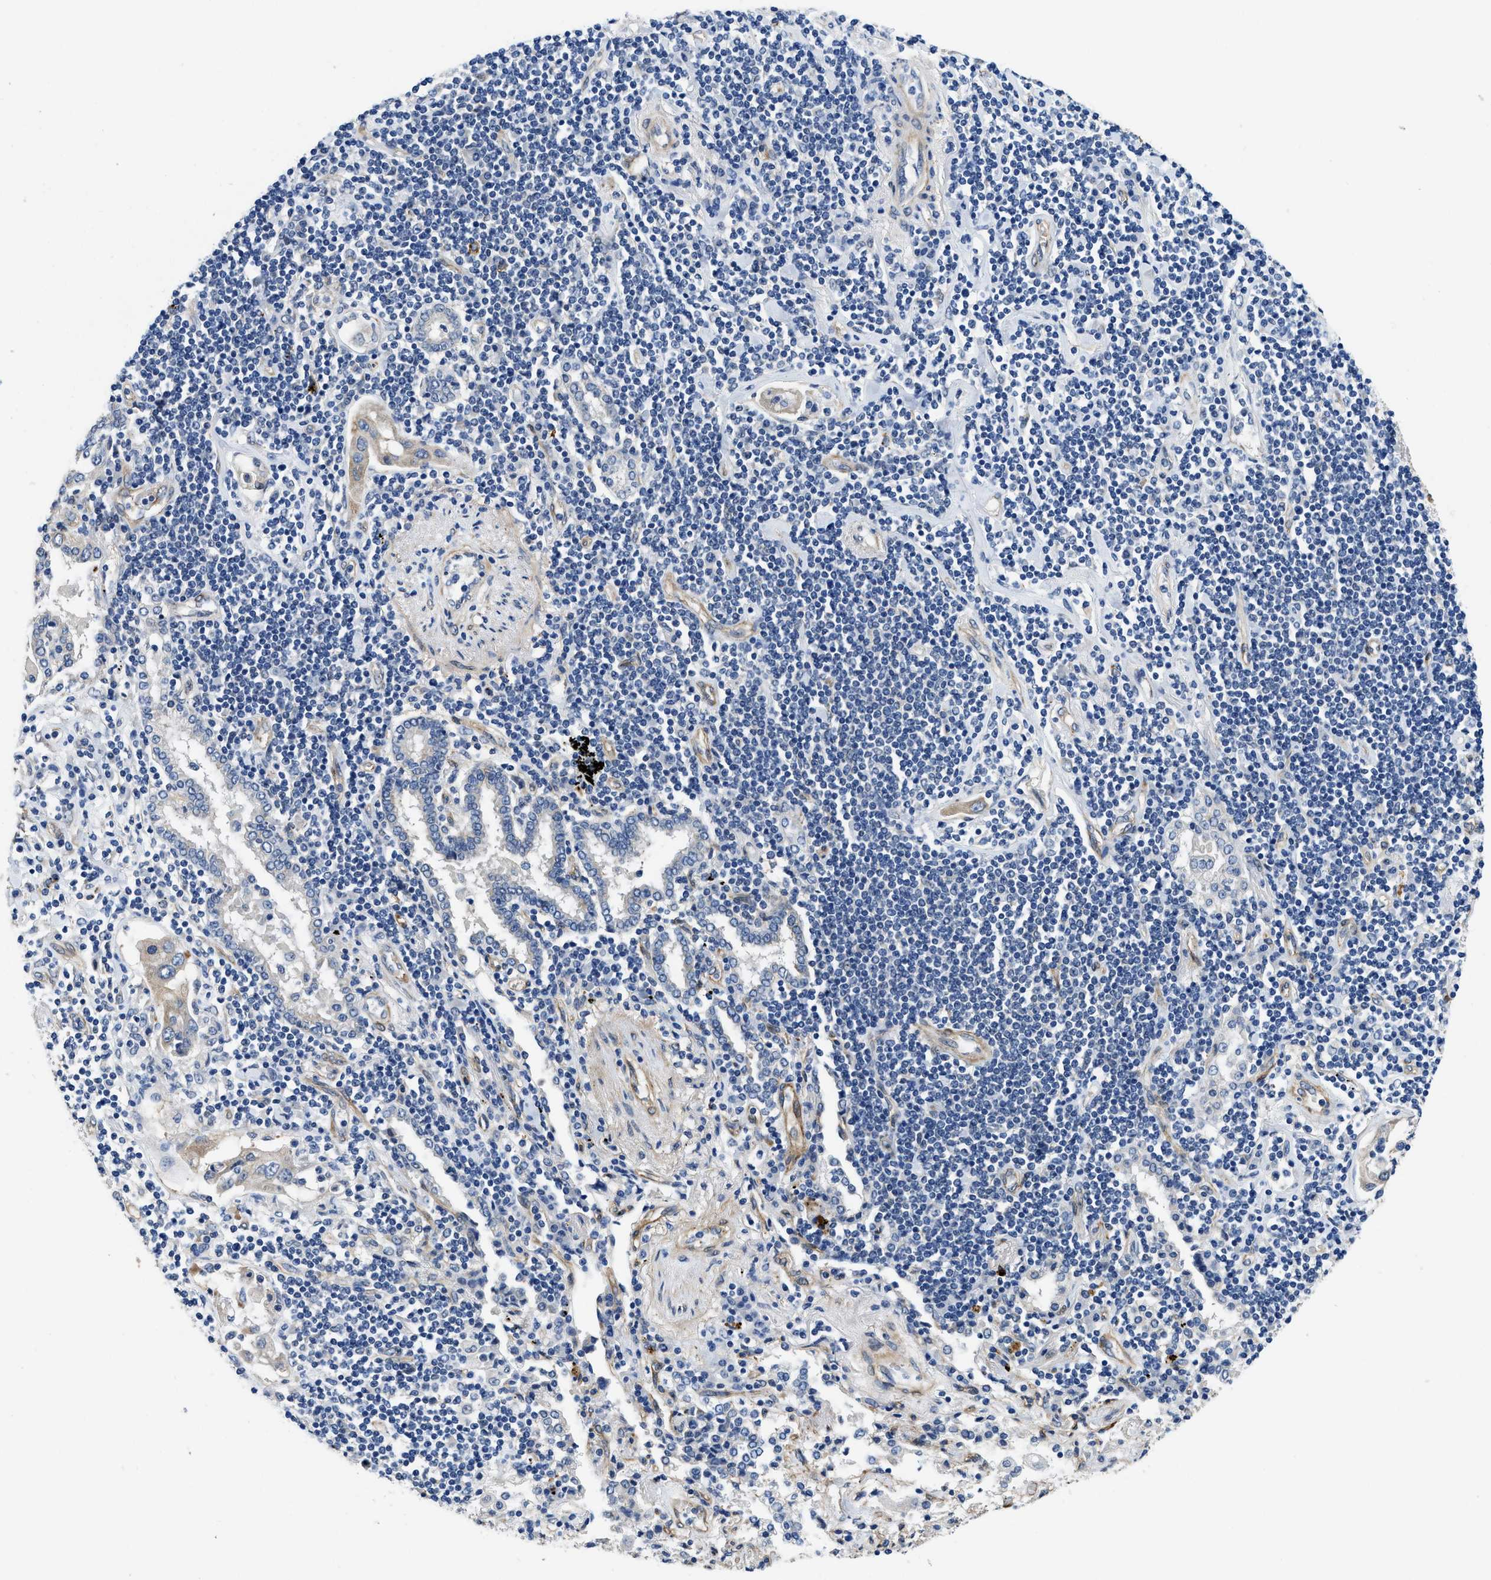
{"staining": {"intensity": "negative", "quantity": "none", "location": "none"}, "tissue": "lung cancer", "cell_type": "Tumor cells", "image_type": "cancer", "snomed": [{"axis": "morphology", "description": "Adenocarcinoma, NOS"}, {"axis": "topography", "description": "Lung"}], "caption": "This is an immunohistochemistry (IHC) micrograph of adenocarcinoma (lung). There is no staining in tumor cells.", "gene": "RAPH1", "patient": {"sex": "female", "age": 65}}